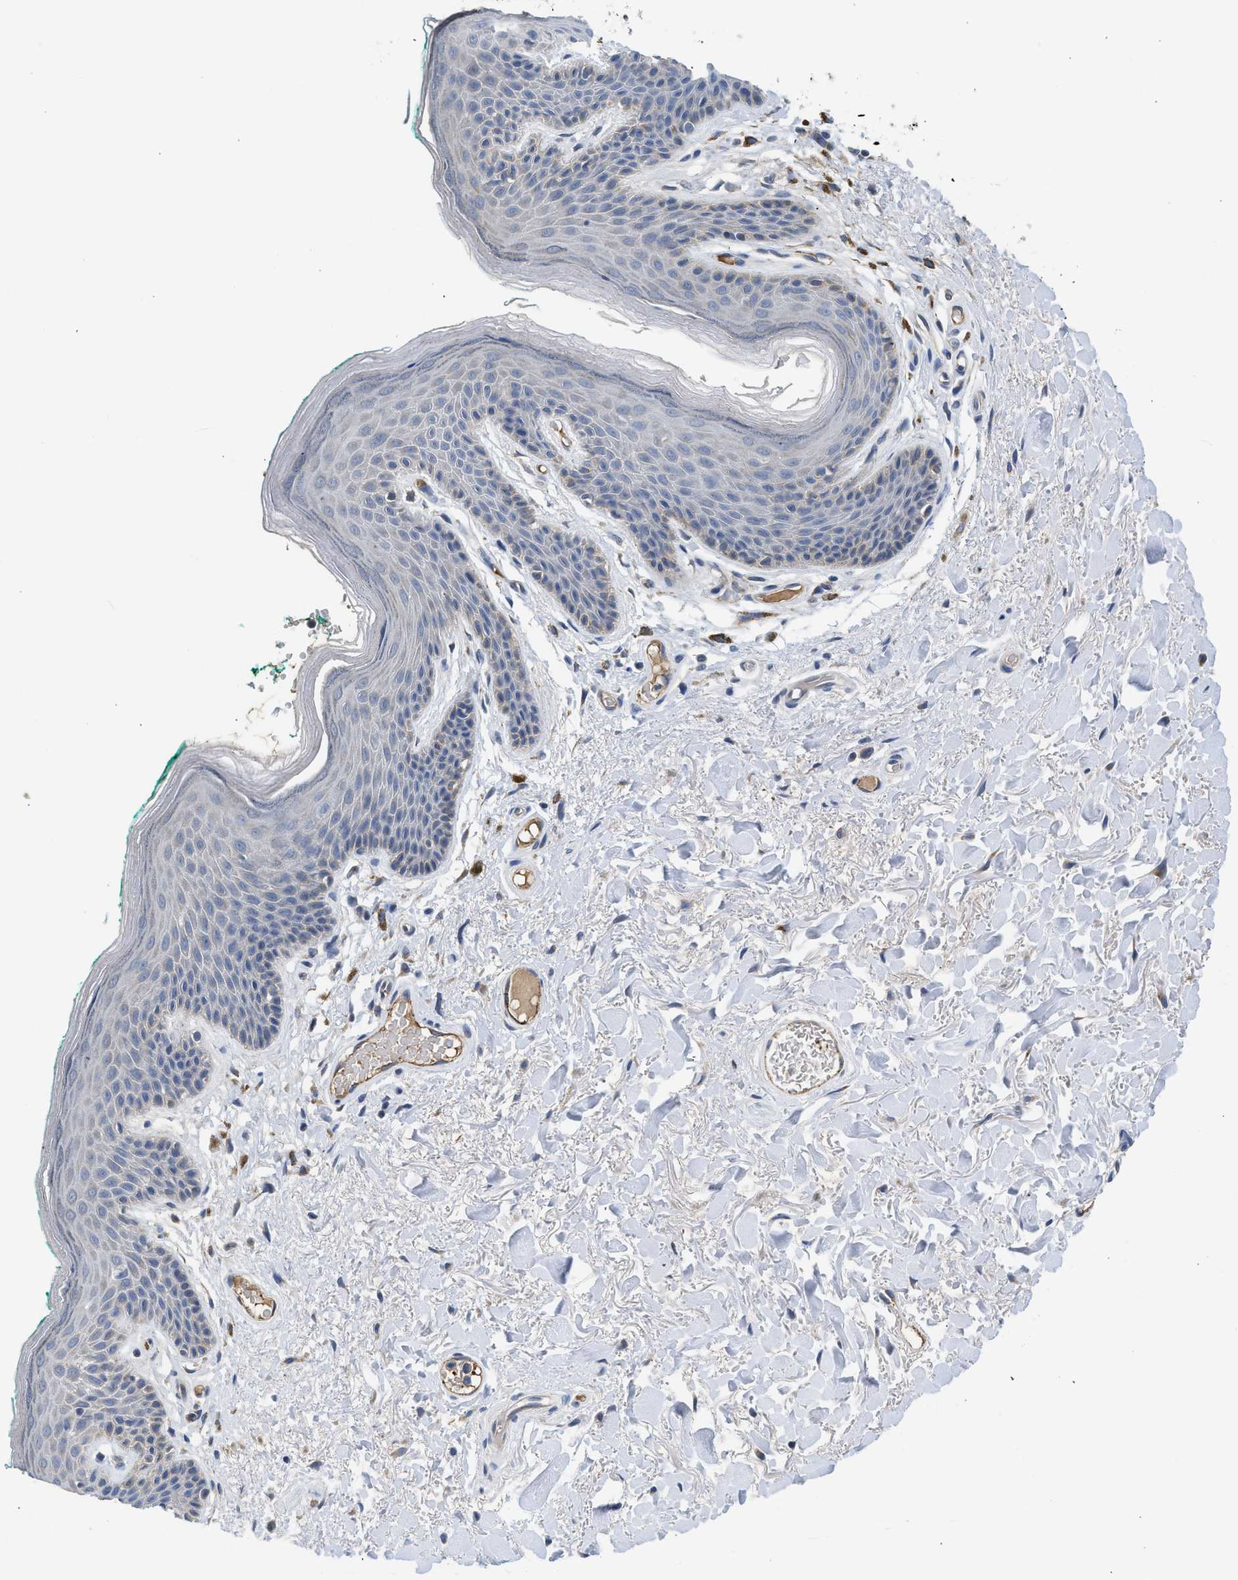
{"staining": {"intensity": "weak", "quantity": "<25%", "location": "cytoplasmic/membranous"}, "tissue": "skin", "cell_type": "Epidermal cells", "image_type": "normal", "snomed": [{"axis": "morphology", "description": "Normal tissue, NOS"}, {"axis": "topography", "description": "Anal"}], "caption": "IHC of benign human skin demonstrates no expression in epidermal cells.", "gene": "PIM1", "patient": {"sex": "male", "age": 74}}